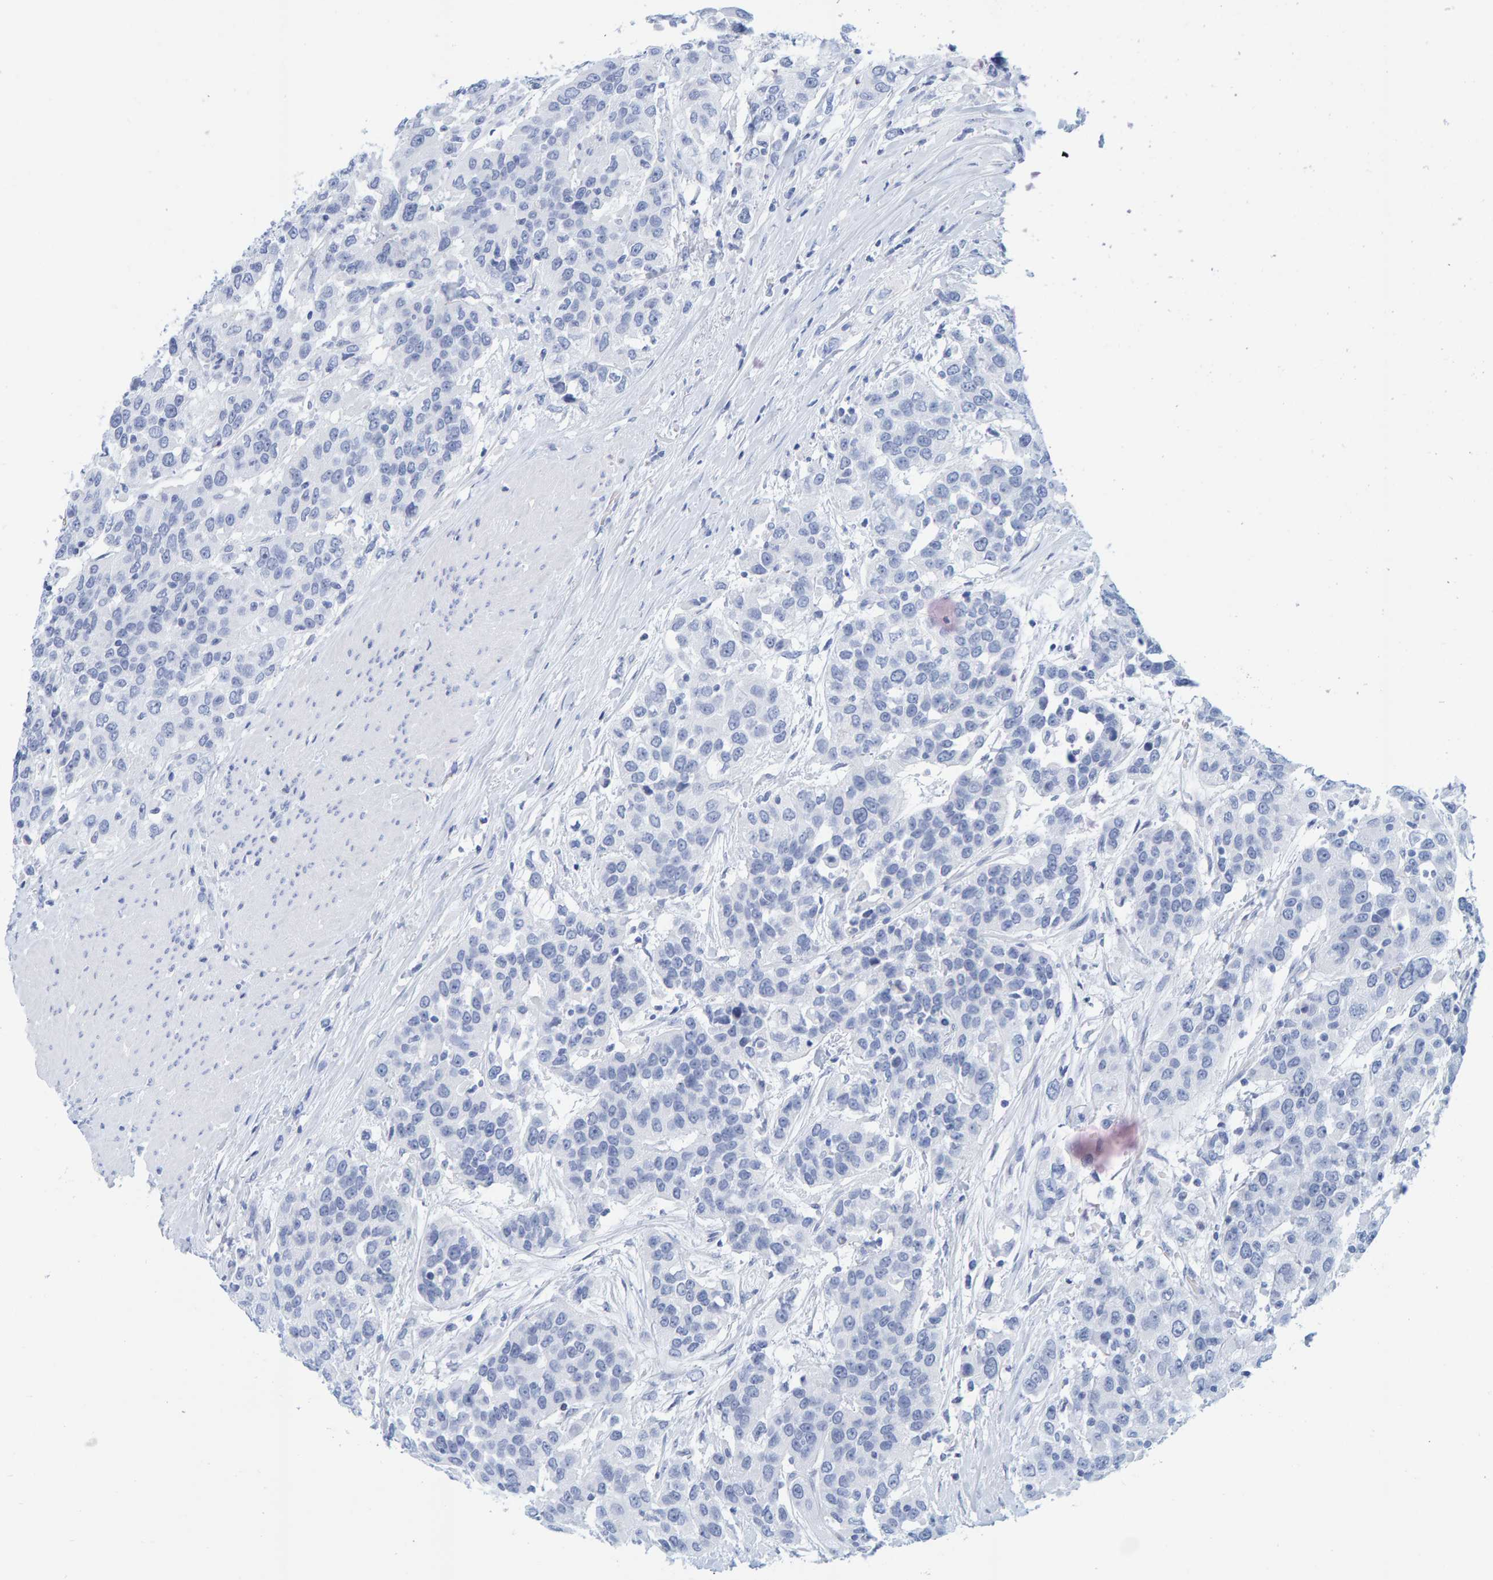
{"staining": {"intensity": "negative", "quantity": "none", "location": "none"}, "tissue": "urothelial cancer", "cell_type": "Tumor cells", "image_type": "cancer", "snomed": [{"axis": "morphology", "description": "Urothelial carcinoma, High grade"}, {"axis": "topography", "description": "Urinary bladder"}], "caption": "A photomicrograph of human urothelial cancer is negative for staining in tumor cells.", "gene": "SFTPC", "patient": {"sex": "female", "age": 80}}